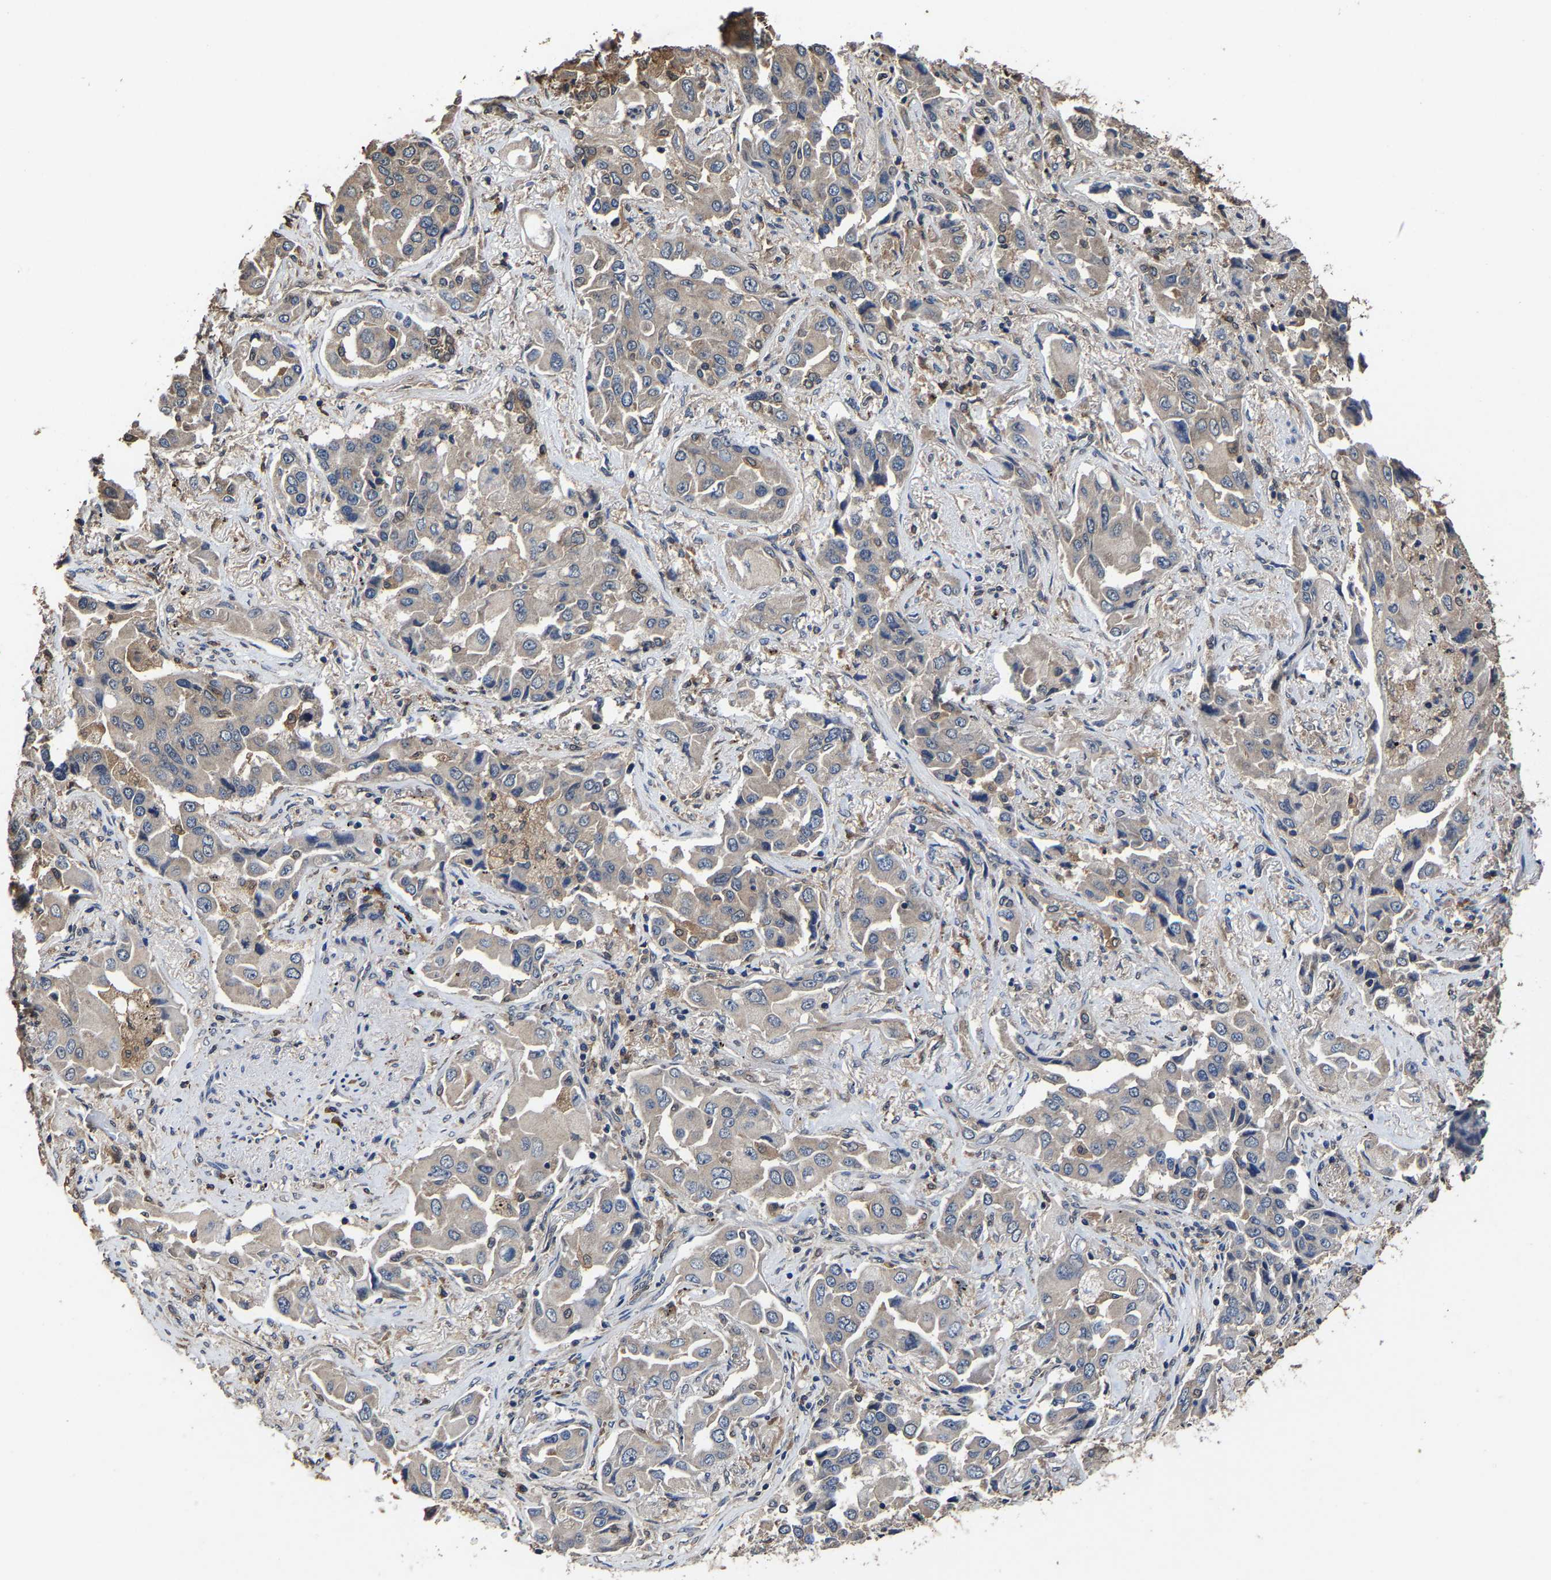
{"staining": {"intensity": "negative", "quantity": "none", "location": "none"}, "tissue": "lung cancer", "cell_type": "Tumor cells", "image_type": "cancer", "snomed": [{"axis": "morphology", "description": "Adenocarcinoma, NOS"}, {"axis": "topography", "description": "Lung"}], "caption": "High power microscopy photomicrograph of an immunohistochemistry (IHC) histopathology image of lung cancer (adenocarcinoma), revealing no significant expression in tumor cells. (DAB immunohistochemistry (IHC) visualized using brightfield microscopy, high magnification).", "gene": "EBAG9", "patient": {"sex": "female", "age": 65}}